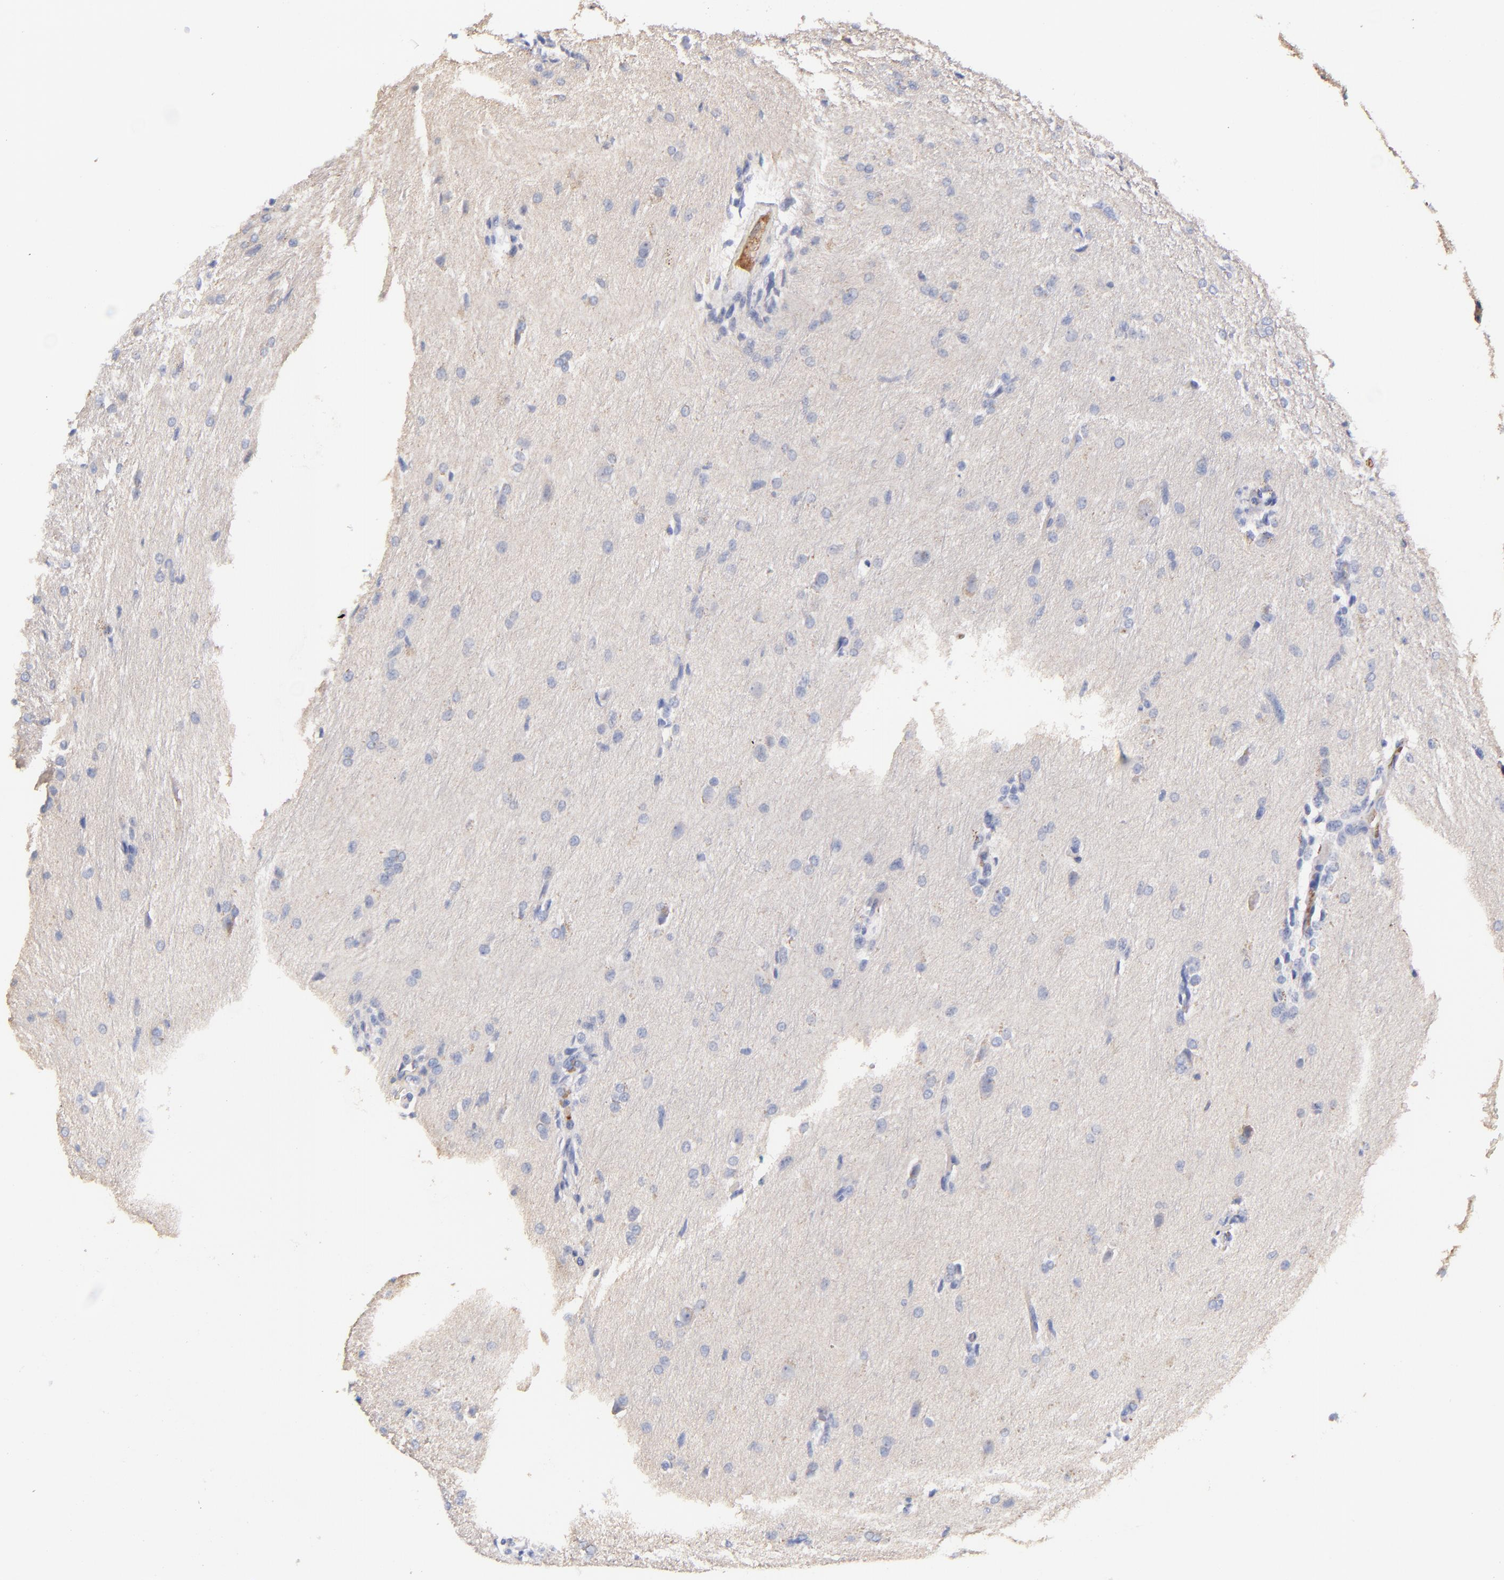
{"staining": {"intensity": "negative", "quantity": "none", "location": "none"}, "tissue": "glioma", "cell_type": "Tumor cells", "image_type": "cancer", "snomed": [{"axis": "morphology", "description": "Glioma, malignant, High grade"}, {"axis": "topography", "description": "Brain"}], "caption": "Immunohistochemistry photomicrograph of glioma stained for a protein (brown), which demonstrates no expression in tumor cells.", "gene": "KNG1", "patient": {"sex": "male", "age": 68}}